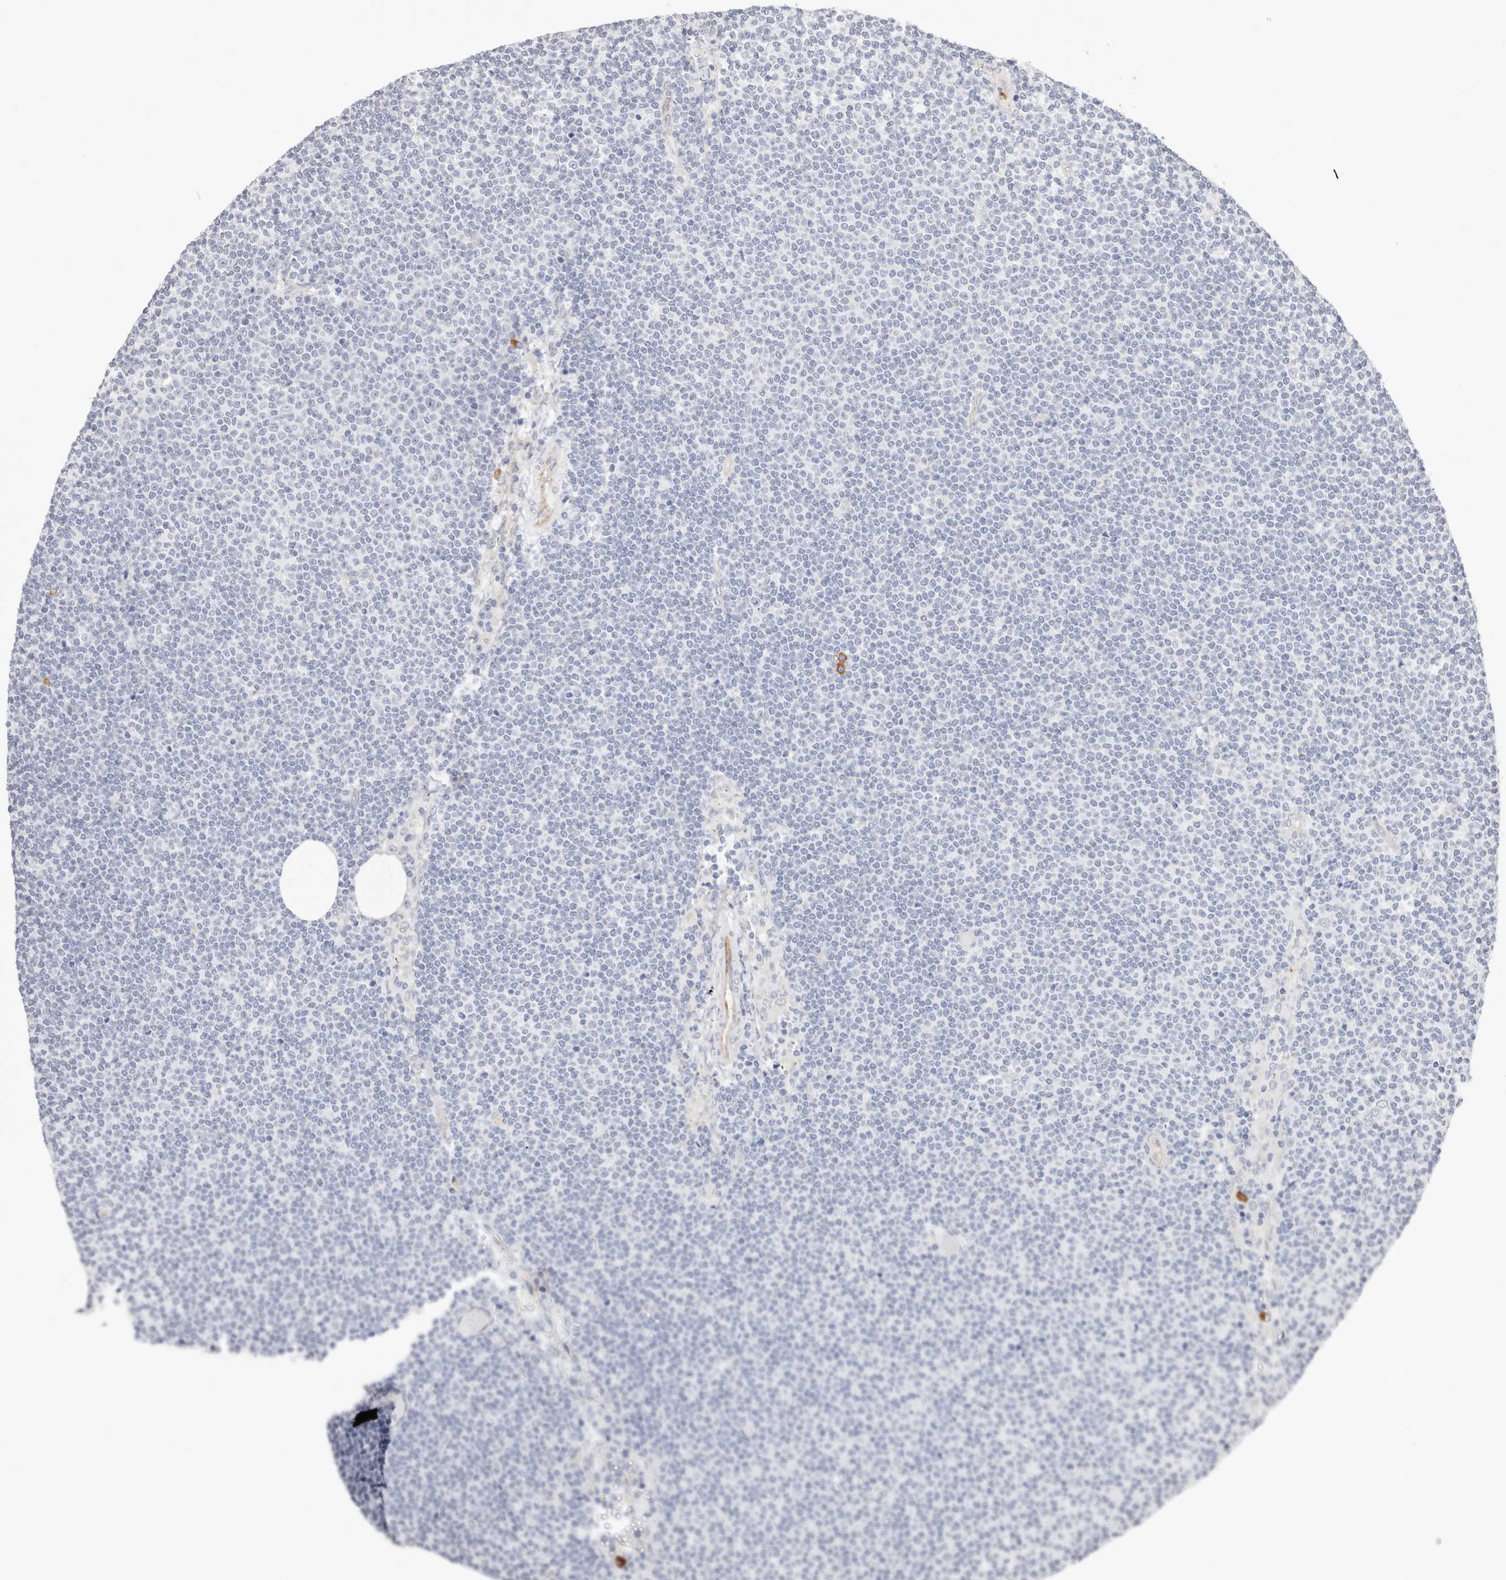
{"staining": {"intensity": "negative", "quantity": "none", "location": "none"}, "tissue": "lymphoma", "cell_type": "Tumor cells", "image_type": "cancer", "snomed": [{"axis": "morphology", "description": "Malignant lymphoma, non-Hodgkin's type, Low grade"}, {"axis": "topography", "description": "Lymph node"}], "caption": "IHC of malignant lymphoma, non-Hodgkin's type (low-grade) shows no expression in tumor cells.", "gene": "PKDCC", "patient": {"sex": "female", "age": 53}}